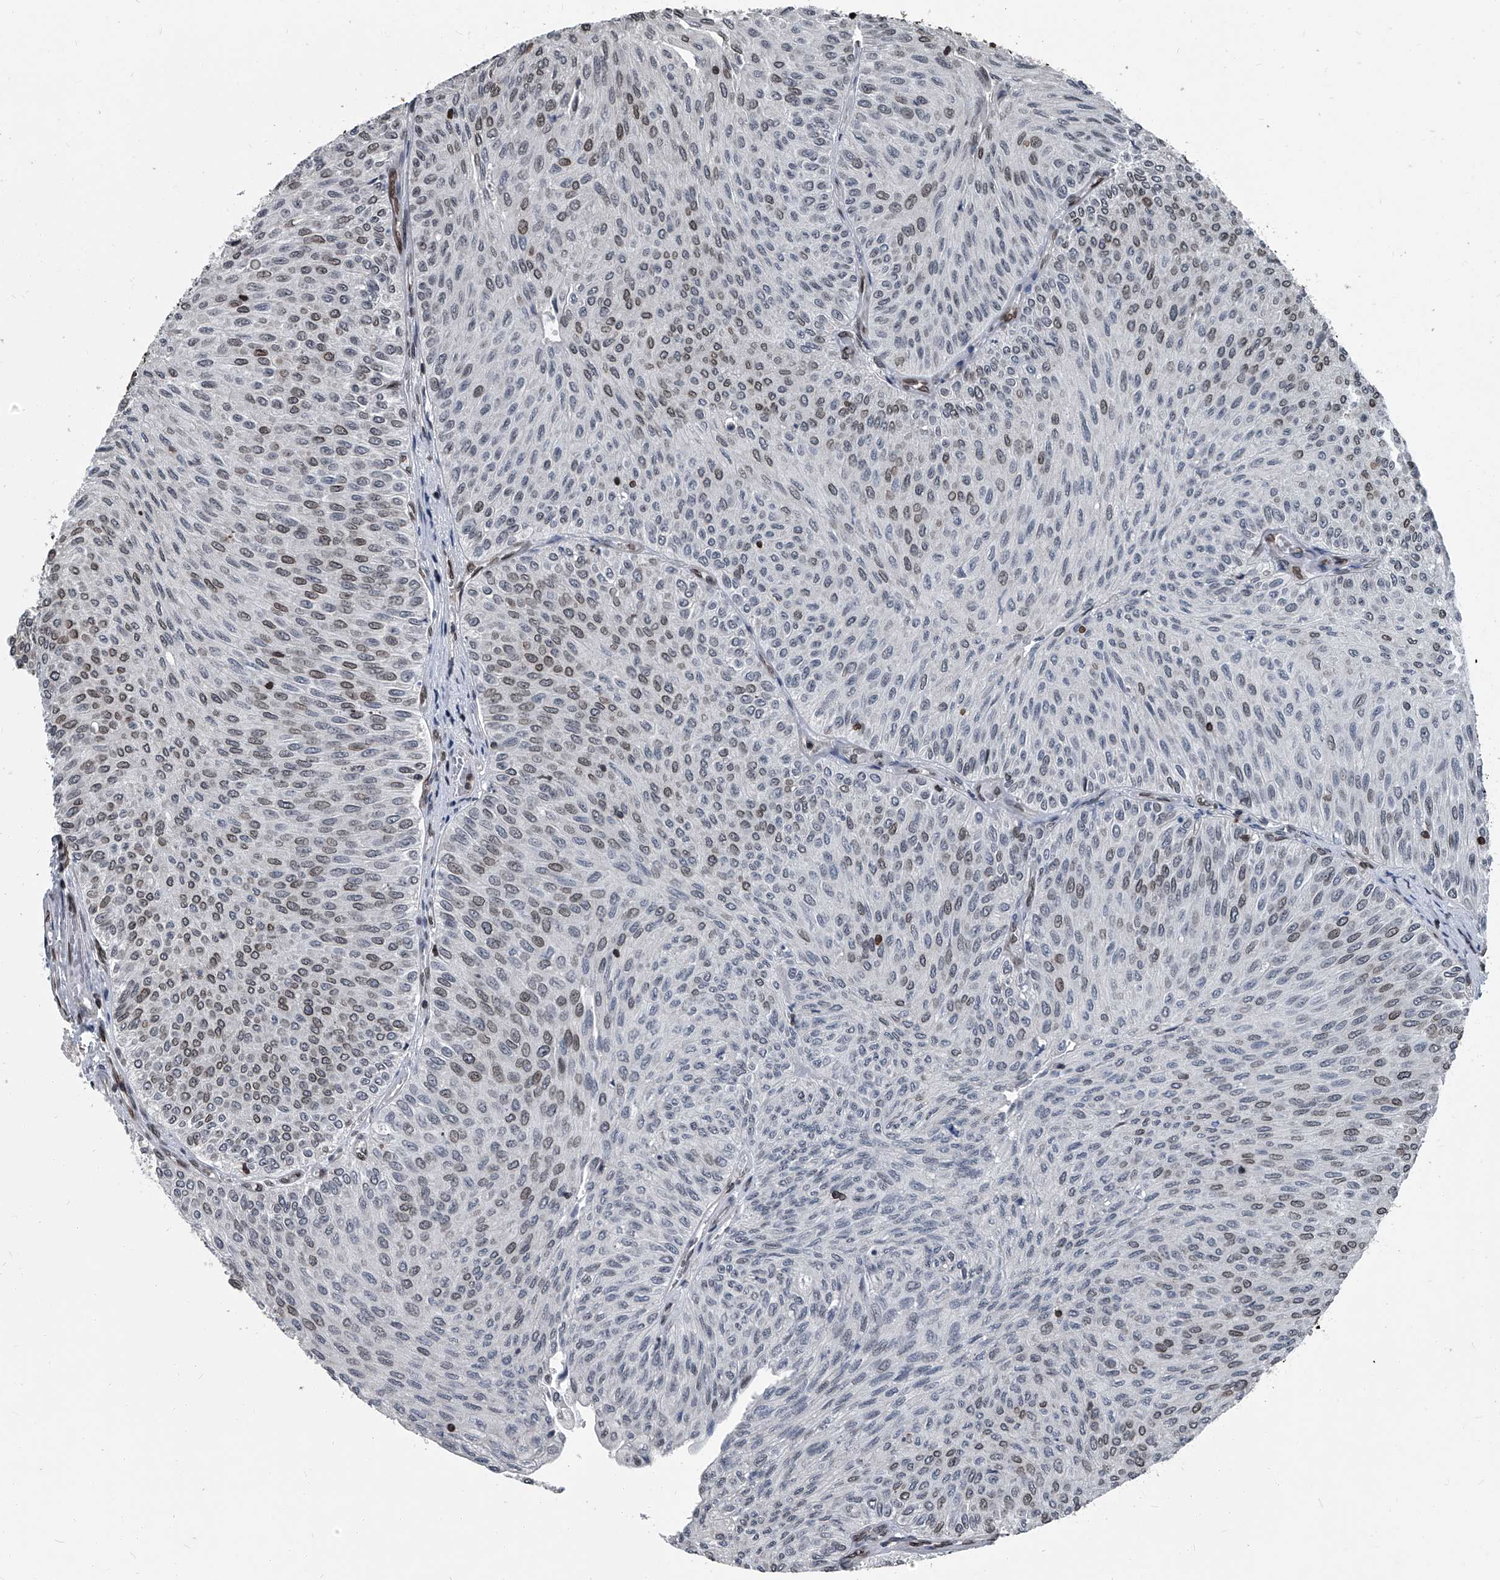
{"staining": {"intensity": "weak", "quantity": "25%-75%", "location": "cytoplasmic/membranous,nuclear"}, "tissue": "urothelial cancer", "cell_type": "Tumor cells", "image_type": "cancer", "snomed": [{"axis": "morphology", "description": "Urothelial carcinoma, Low grade"}, {"axis": "topography", "description": "Urinary bladder"}], "caption": "A micrograph of human urothelial cancer stained for a protein reveals weak cytoplasmic/membranous and nuclear brown staining in tumor cells. (DAB (3,3'-diaminobenzidine) = brown stain, brightfield microscopy at high magnification).", "gene": "PHF20", "patient": {"sex": "male", "age": 78}}